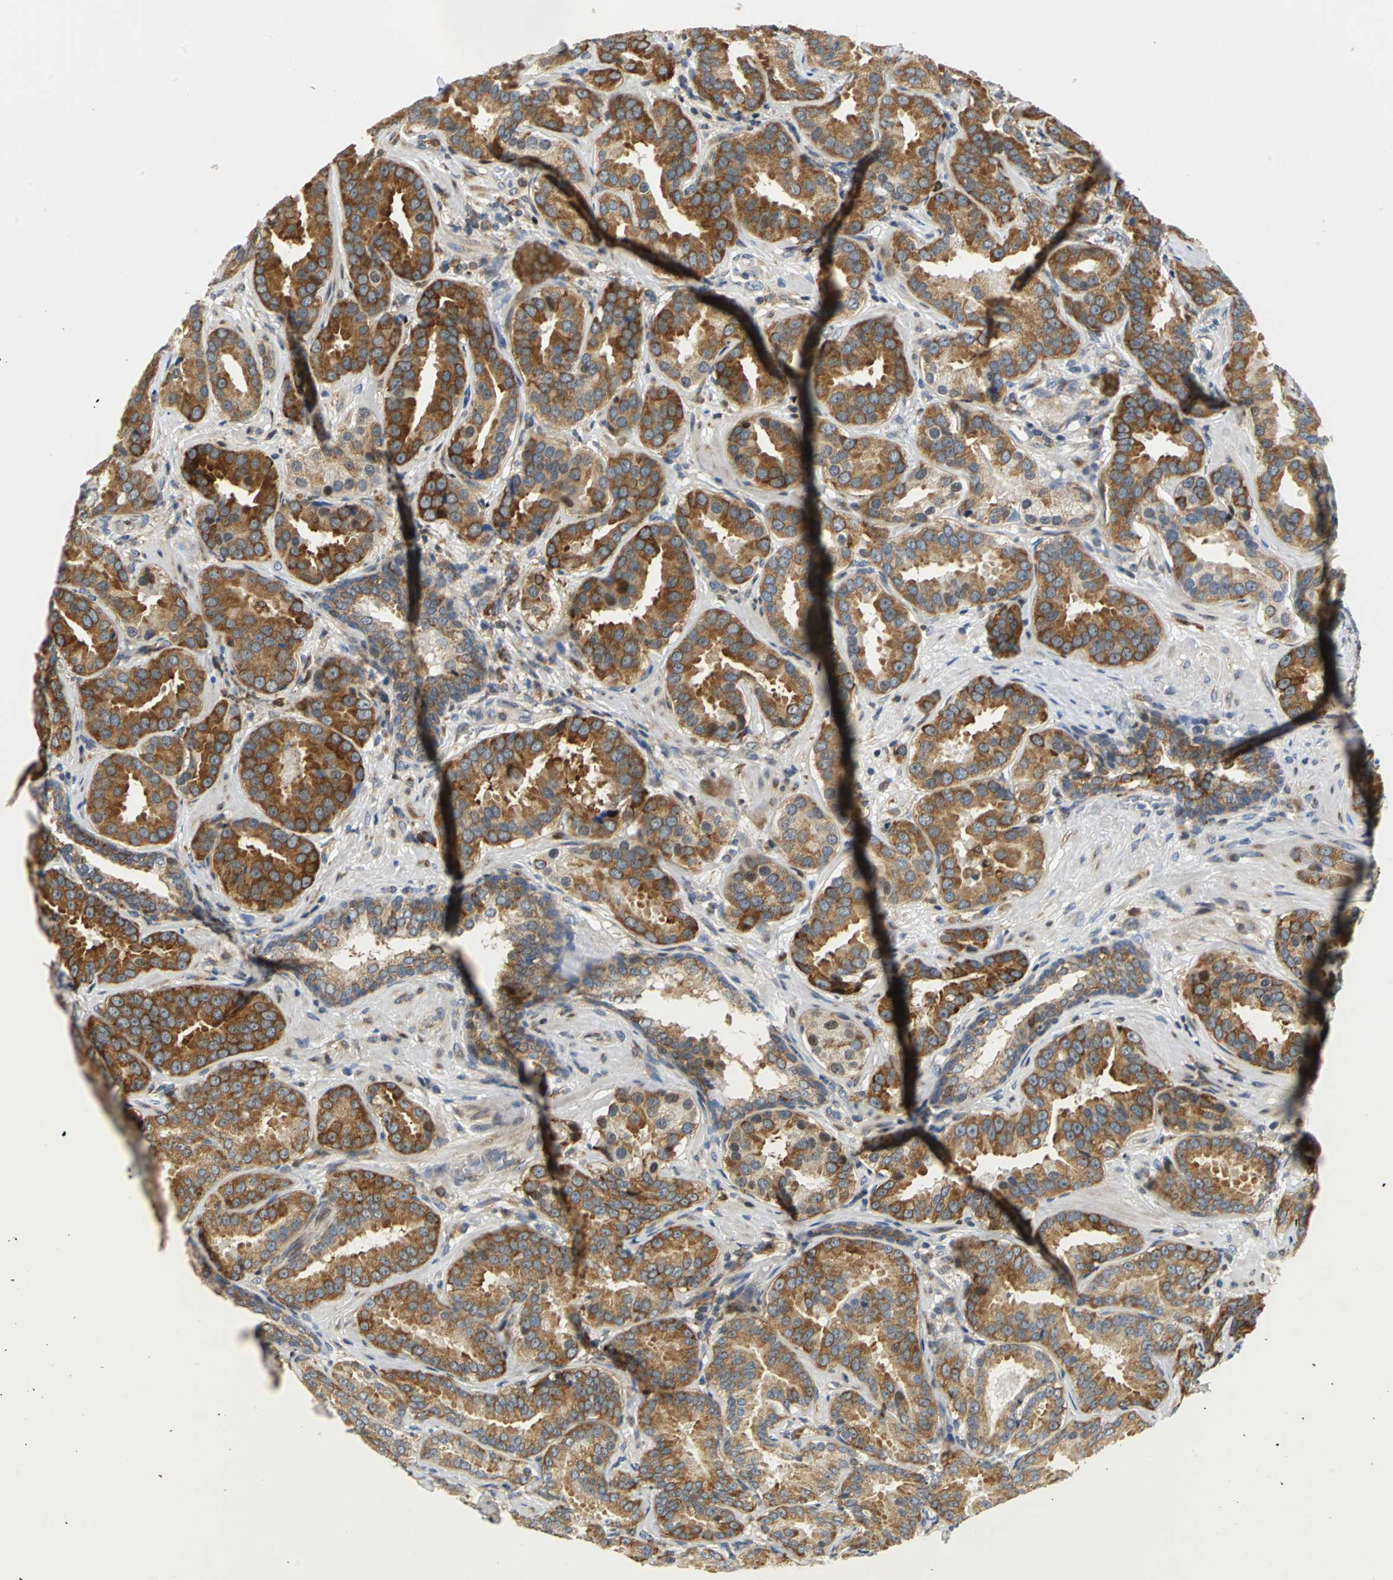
{"staining": {"intensity": "moderate", "quantity": ">75%", "location": "cytoplasmic/membranous"}, "tissue": "prostate cancer", "cell_type": "Tumor cells", "image_type": "cancer", "snomed": [{"axis": "morphology", "description": "Adenocarcinoma, Low grade"}, {"axis": "topography", "description": "Prostate"}], "caption": "Tumor cells exhibit medium levels of moderate cytoplasmic/membranous positivity in approximately >75% of cells in adenocarcinoma (low-grade) (prostate).", "gene": "YBX1", "patient": {"sex": "male", "age": 59}}